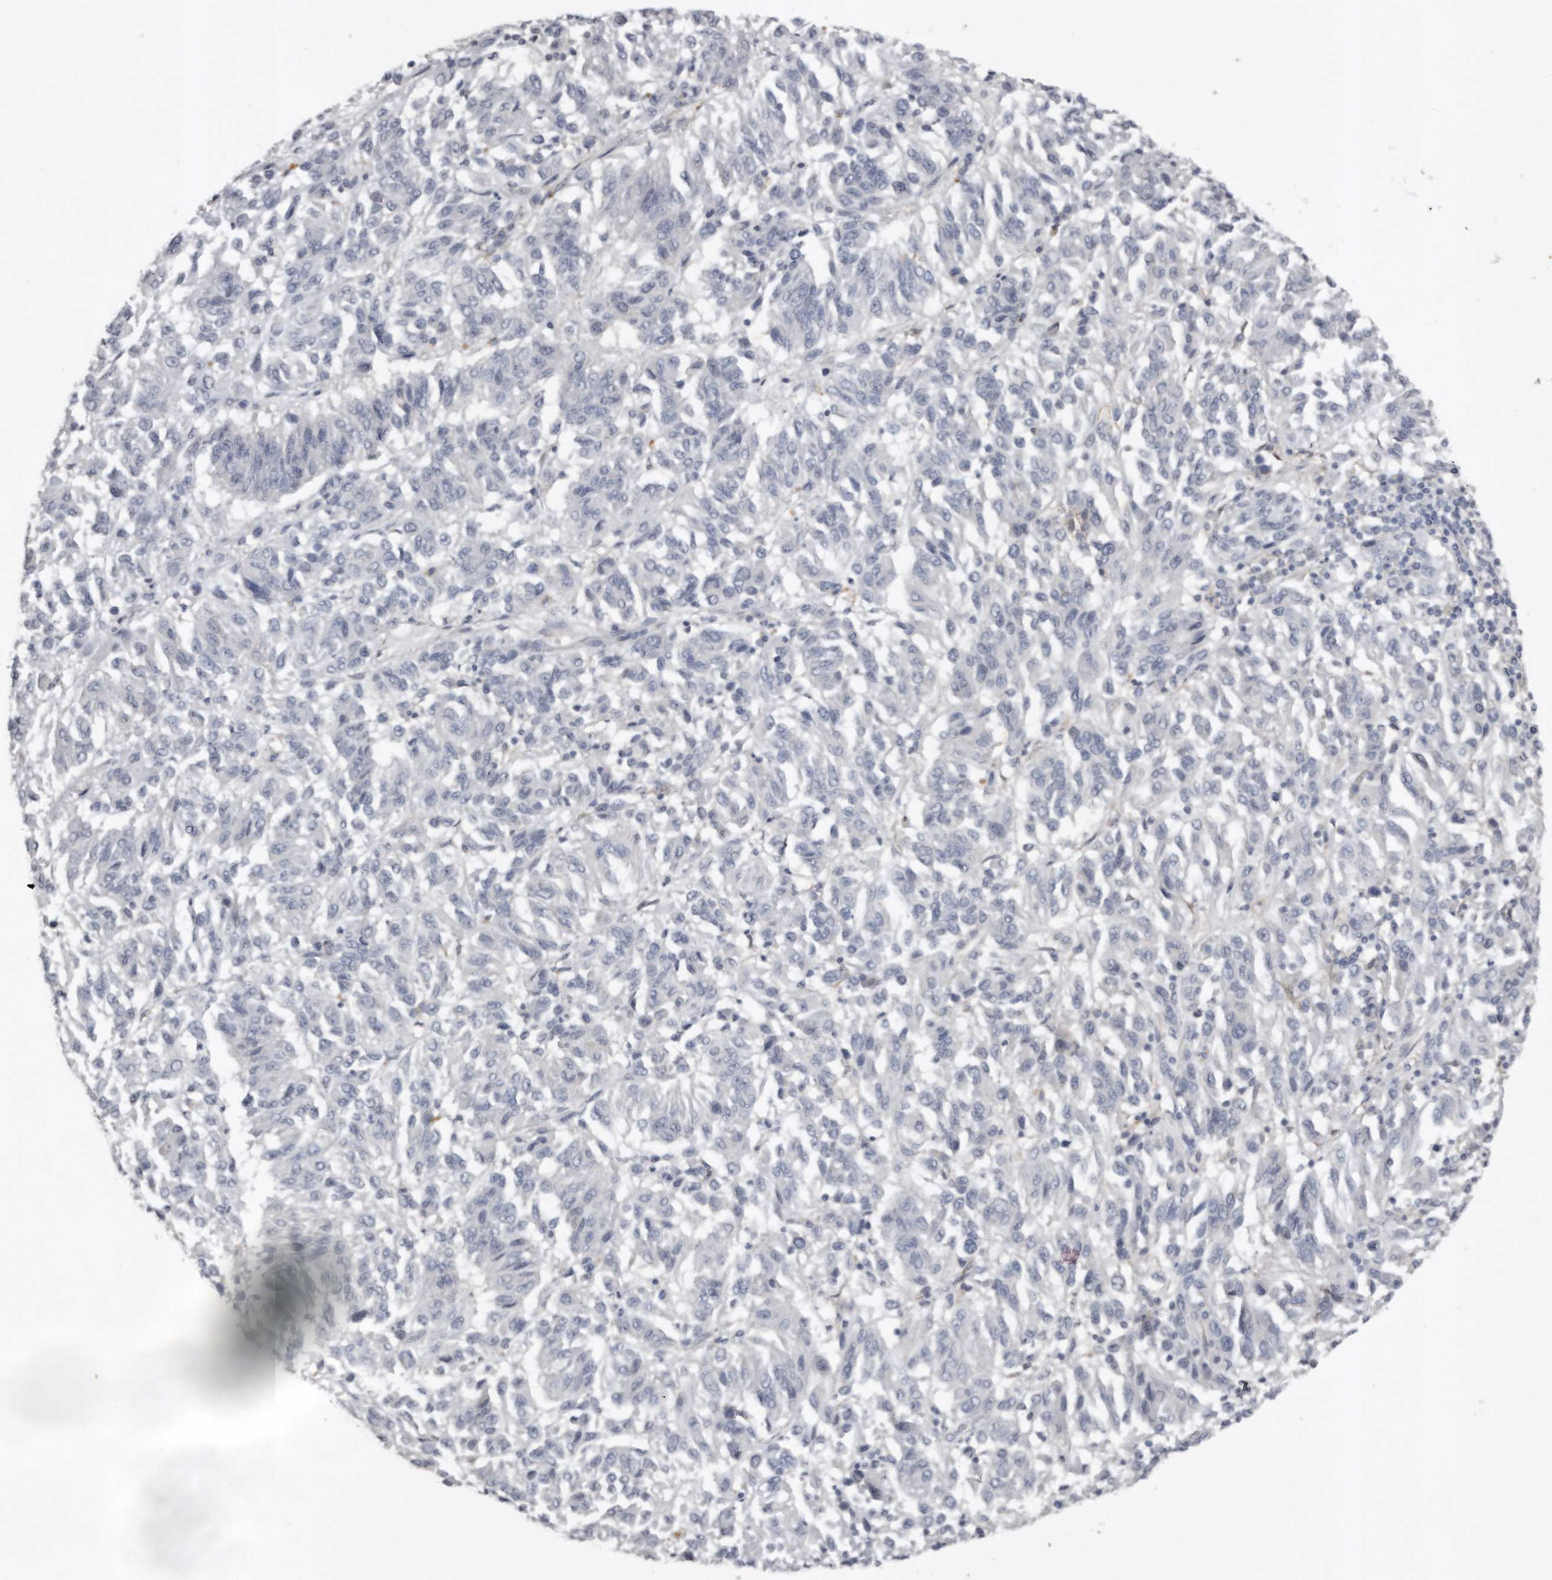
{"staining": {"intensity": "negative", "quantity": "none", "location": "none"}, "tissue": "melanoma", "cell_type": "Tumor cells", "image_type": "cancer", "snomed": [{"axis": "morphology", "description": "Malignant melanoma, NOS"}, {"axis": "topography", "description": "Skin"}], "caption": "Malignant melanoma was stained to show a protein in brown. There is no significant expression in tumor cells.", "gene": "GGCT", "patient": {"sex": "female", "age": 82}}